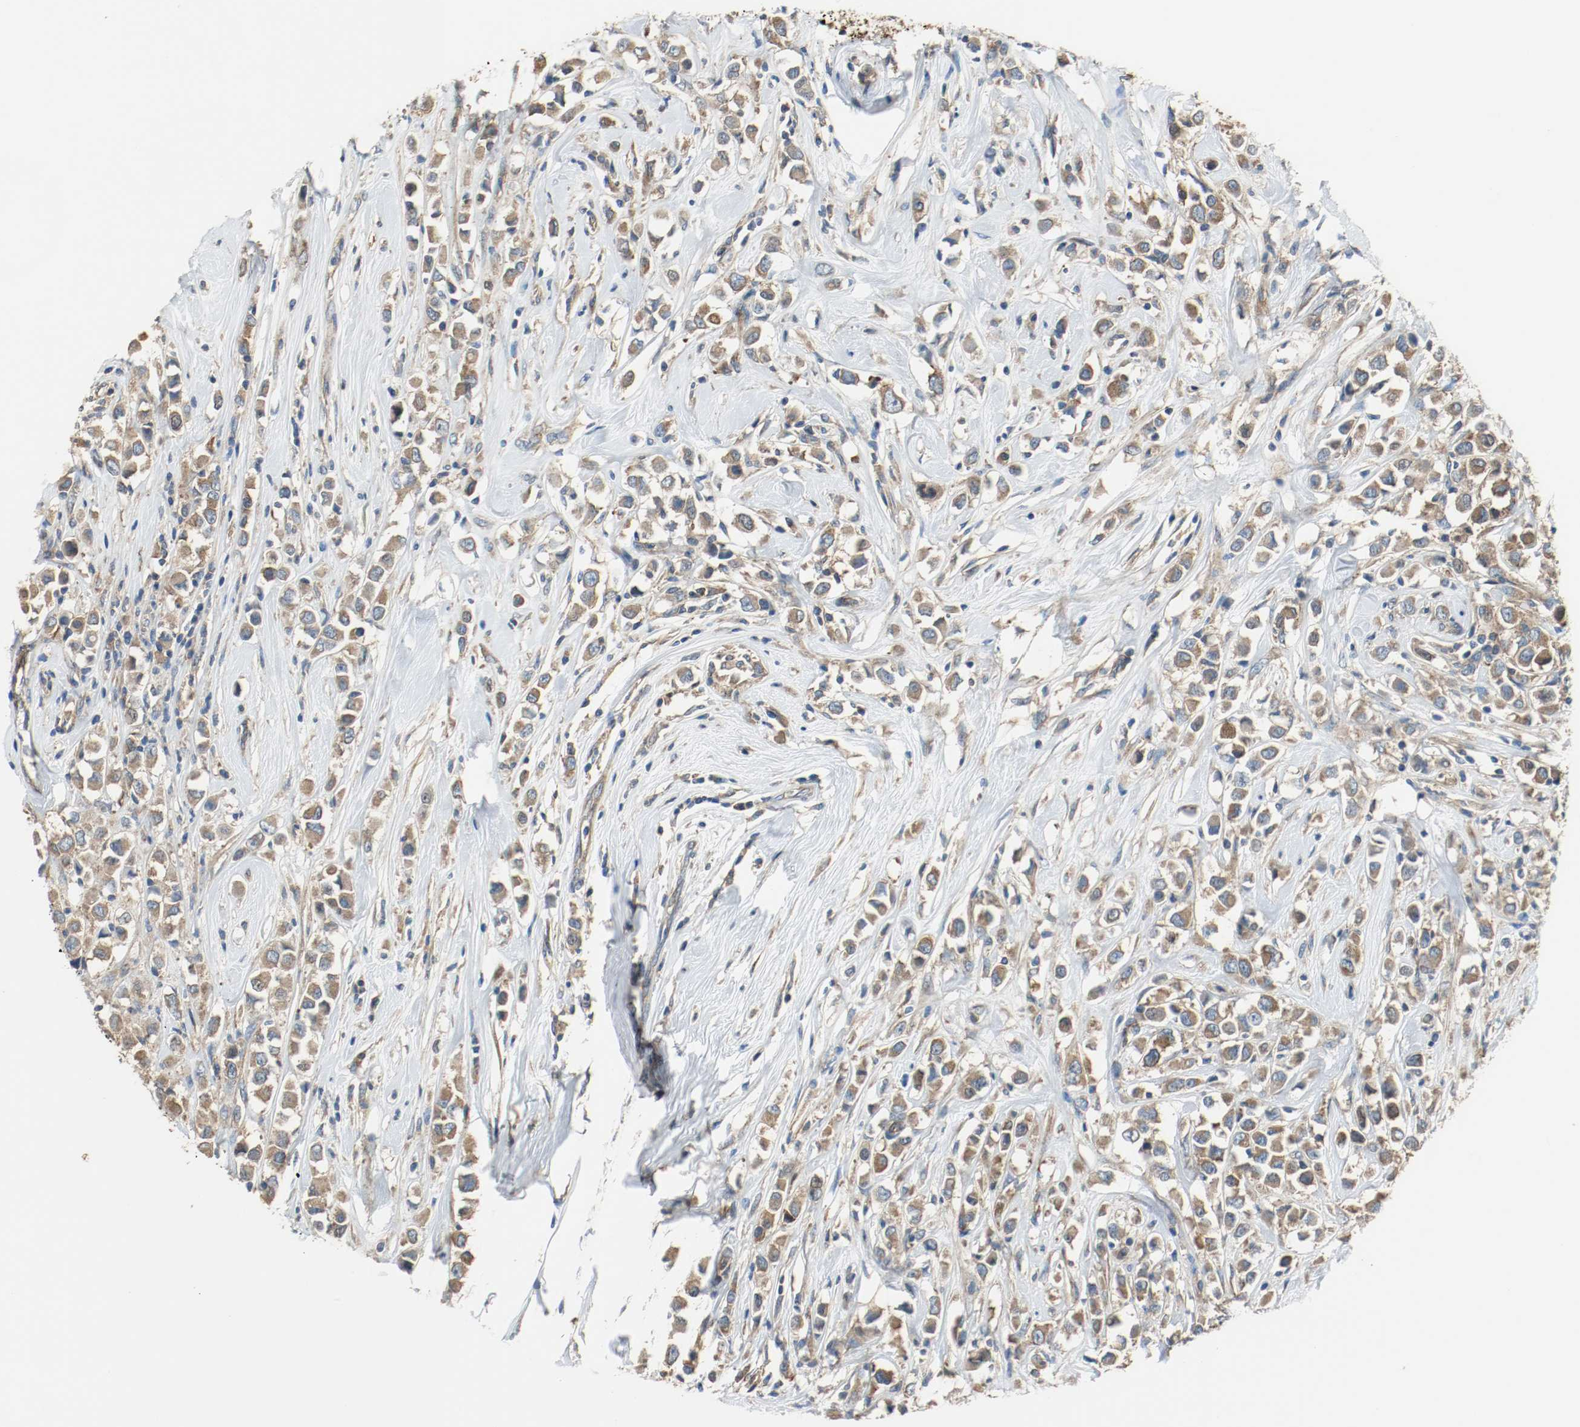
{"staining": {"intensity": "moderate", "quantity": ">75%", "location": "cytoplasmic/membranous"}, "tissue": "breast cancer", "cell_type": "Tumor cells", "image_type": "cancer", "snomed": [{"axis": "morphology", "description": "Duct carcinoma"}, {"axis": "topography", "description": "Breast"}], "caption": "Intraductal carcinoma (breast) stained for a protein shows moderate cytoplasmic/membranous positivity in tumor cells.", "gene": "TUBA3D", "patient": {"sex": "female", "age": 61}}